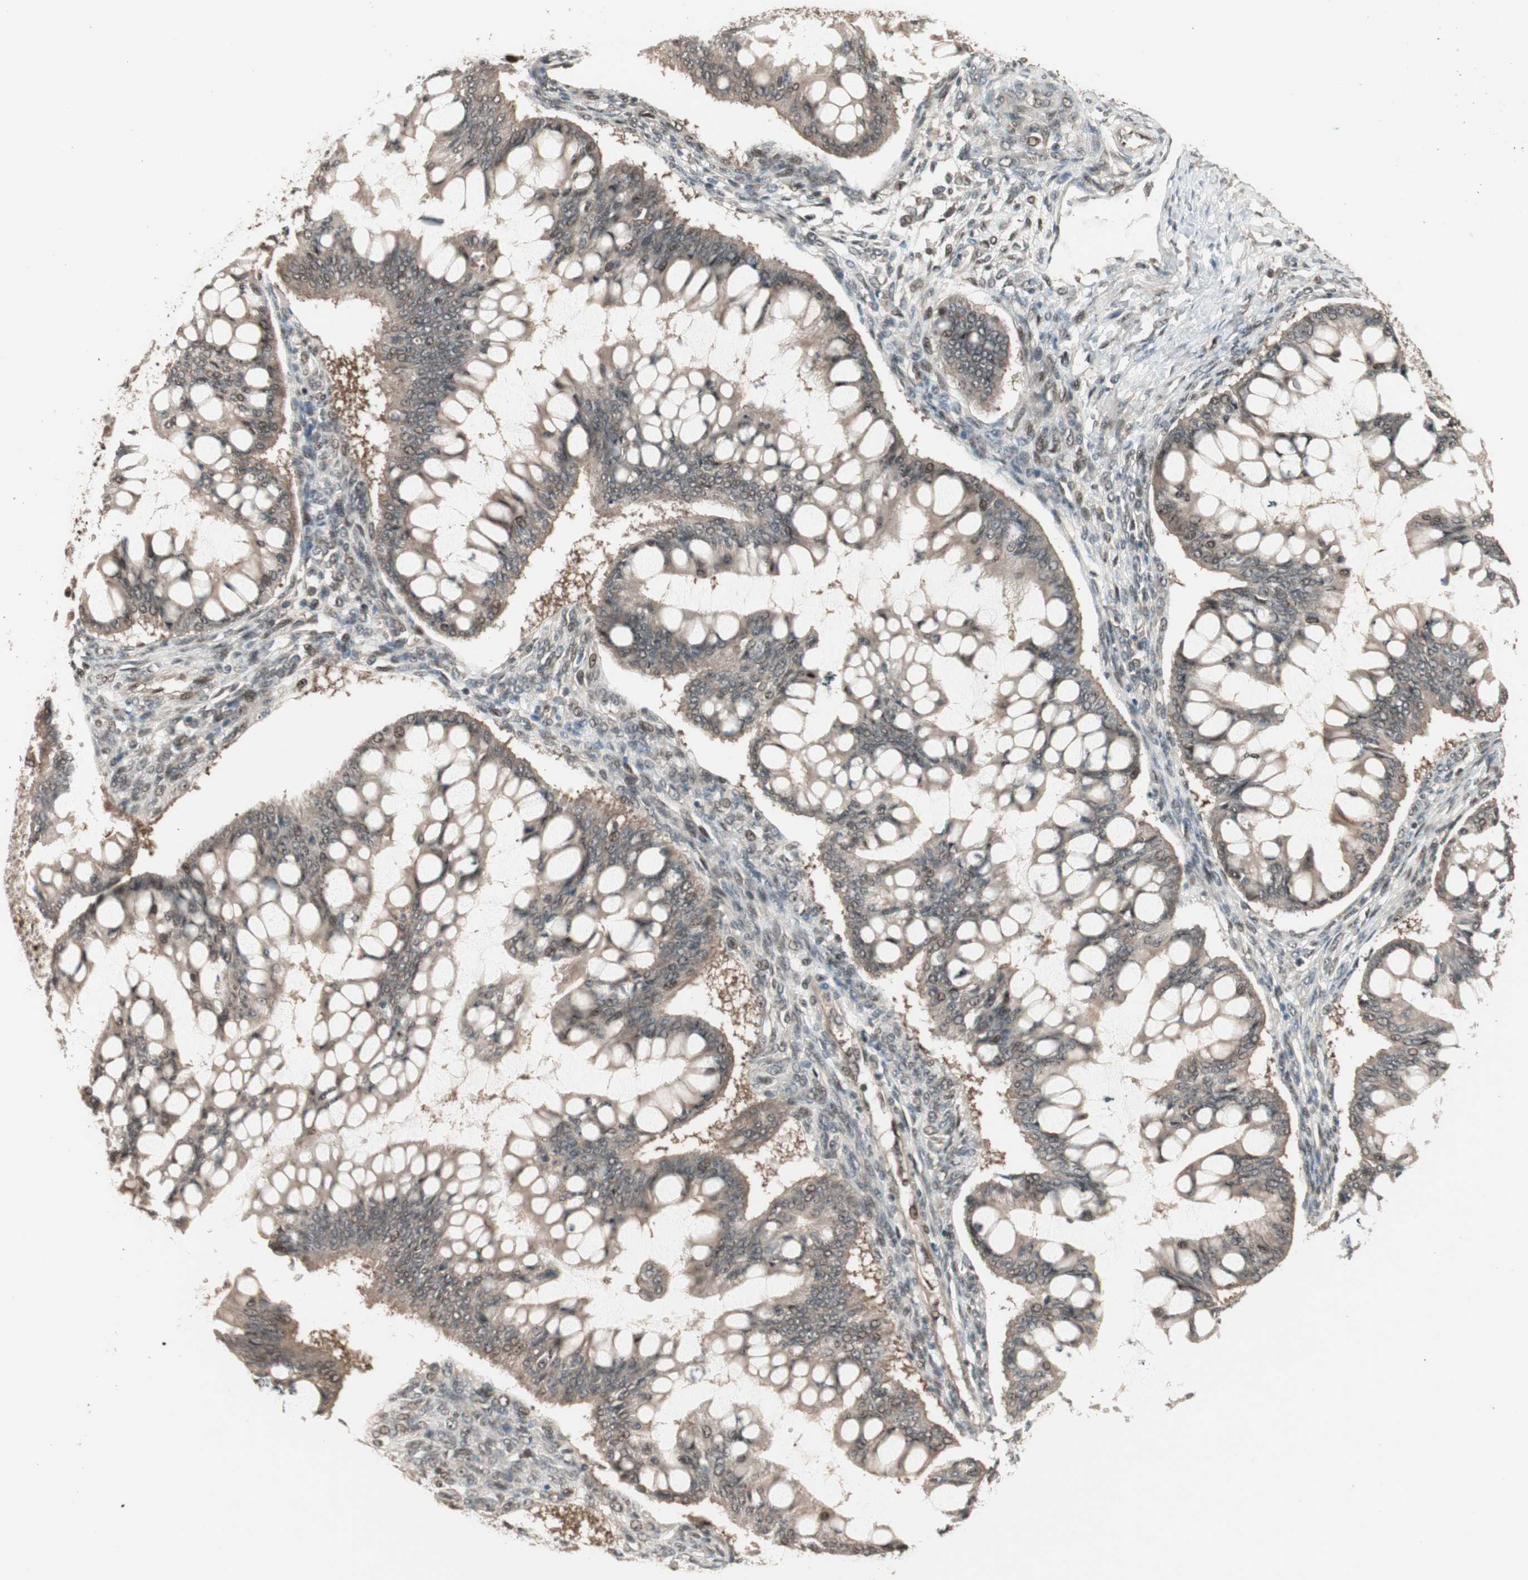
{"staining": {"intensity": "weak", "quantity": "25%-75%", "location": "cytoplasmic/membranous,nuclear"}, "tissue": "ovarian cancer", "cell_type": "Tumor cells", "image_type": "cancer", "snomed": [{"axis": "morphology", "description": "Cystadenocarcinoma, mucinous, NOS"}, {"axis": "topography", "description": "Ovary"}], "caption": "Weak cytoplasmic/membranous and nuclear staining is identified in approximately 25%-75% of tumor cells in ovarian cancer (mucinous cystadenocarcinoma). (brown staining indicates protein expression, while blue staining denotes nuclei).", "gene": "ZNF701", "patient": {"sex": "female", "age": 73}}